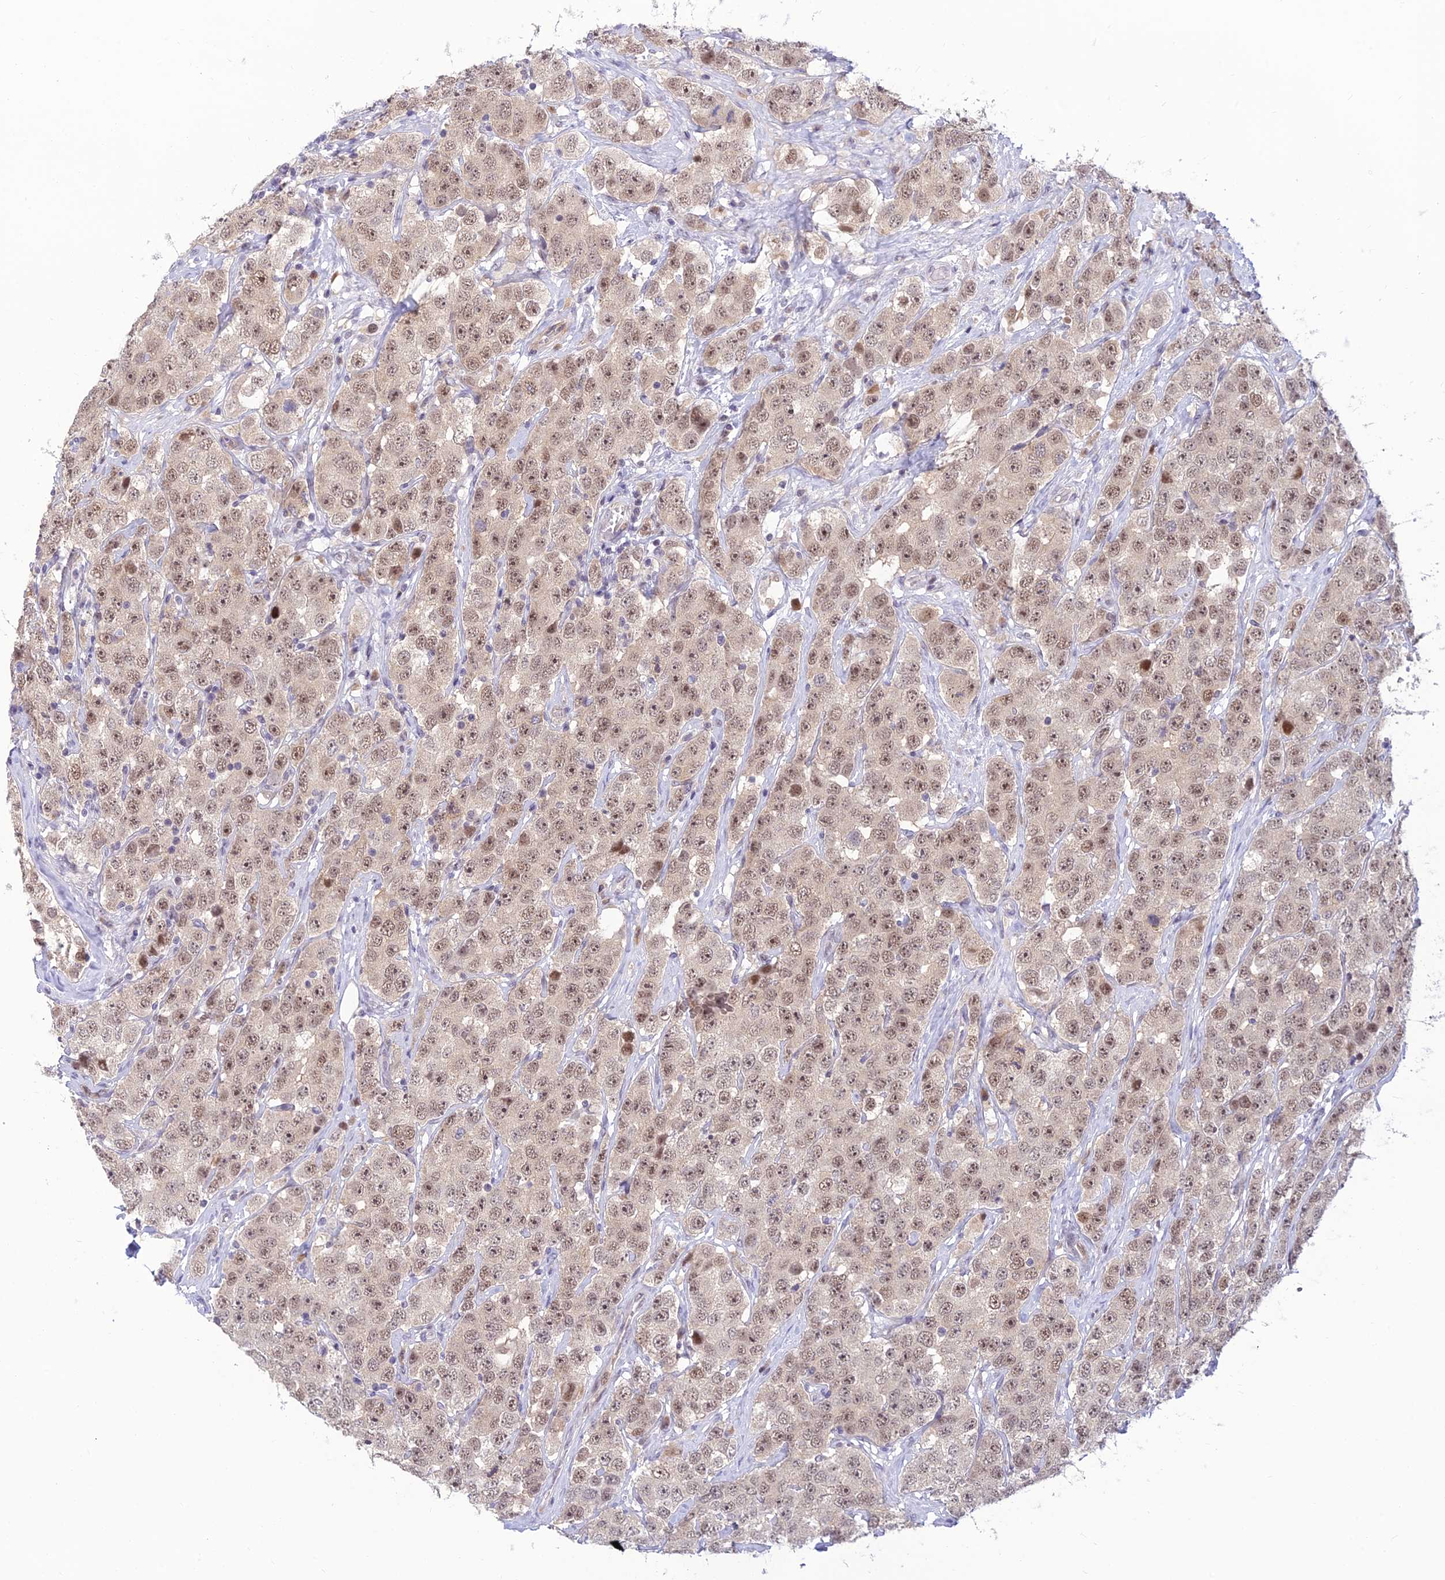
{"staining": {"intensity": "weak", "quantity": ">75%", "location": "nuclear"}, "tissue": "testis cancer", "cell_type": "Tumor cells", "image_type": "cancer", "snomed": [{"axis": "morphology", "description": "Seminoma, NOS"}, {"axis": "topography", "description": "Testis"}], "caption": "Testis seminoma was stained to show a protein in brown. There is low levels of weak nuclear positivity in approximately >75% of tumor cells.", "gene": "ASPDH", "patient": {"sex": "male", "age": 28}}